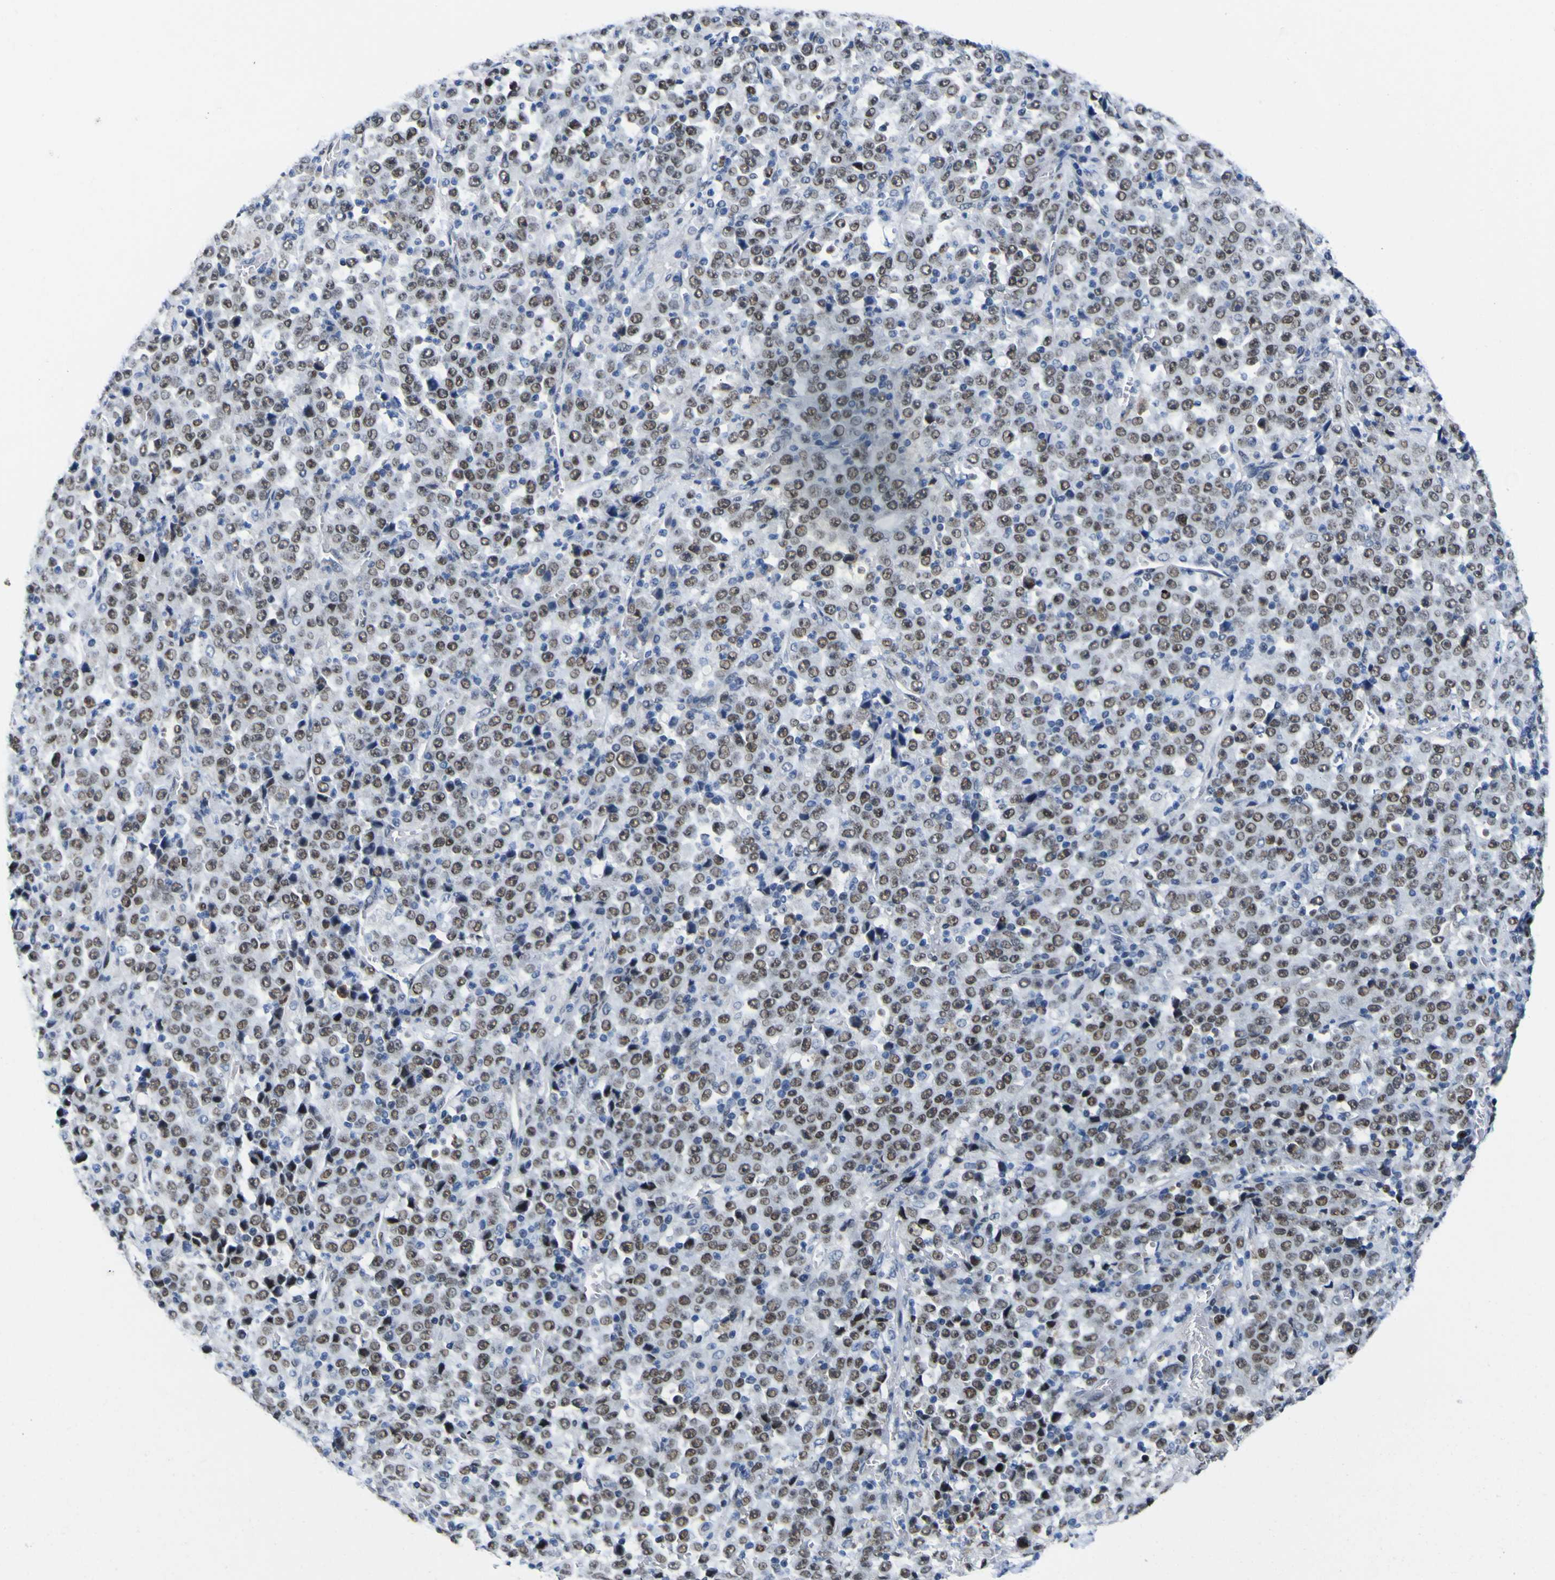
{"staining": {"intensity": "moderate", "quantity": ">75%", "location": "nuclear"}, "tissue": "stomach cancer", "cell_type": "Tumor cells", "image_type": "cancer", "snomed": [{"axis": "morphology", "description": "Normal tissue, NOS"}, {"axis": "morphology", "description": "Adenocarcinoma, NOS"}, {"axis": "topography", "description": "Stomach, upper"}, {"axis": "topography", "description": "Stomach"}], "caption": "Stomach adenocarcinoma was stained to show a protein in brown. There is medium levels of moderate nuclear positivity in about >75% of tumor cells.", "gene": "MBD3", "patient": {"sex": "male", "age": 59}}